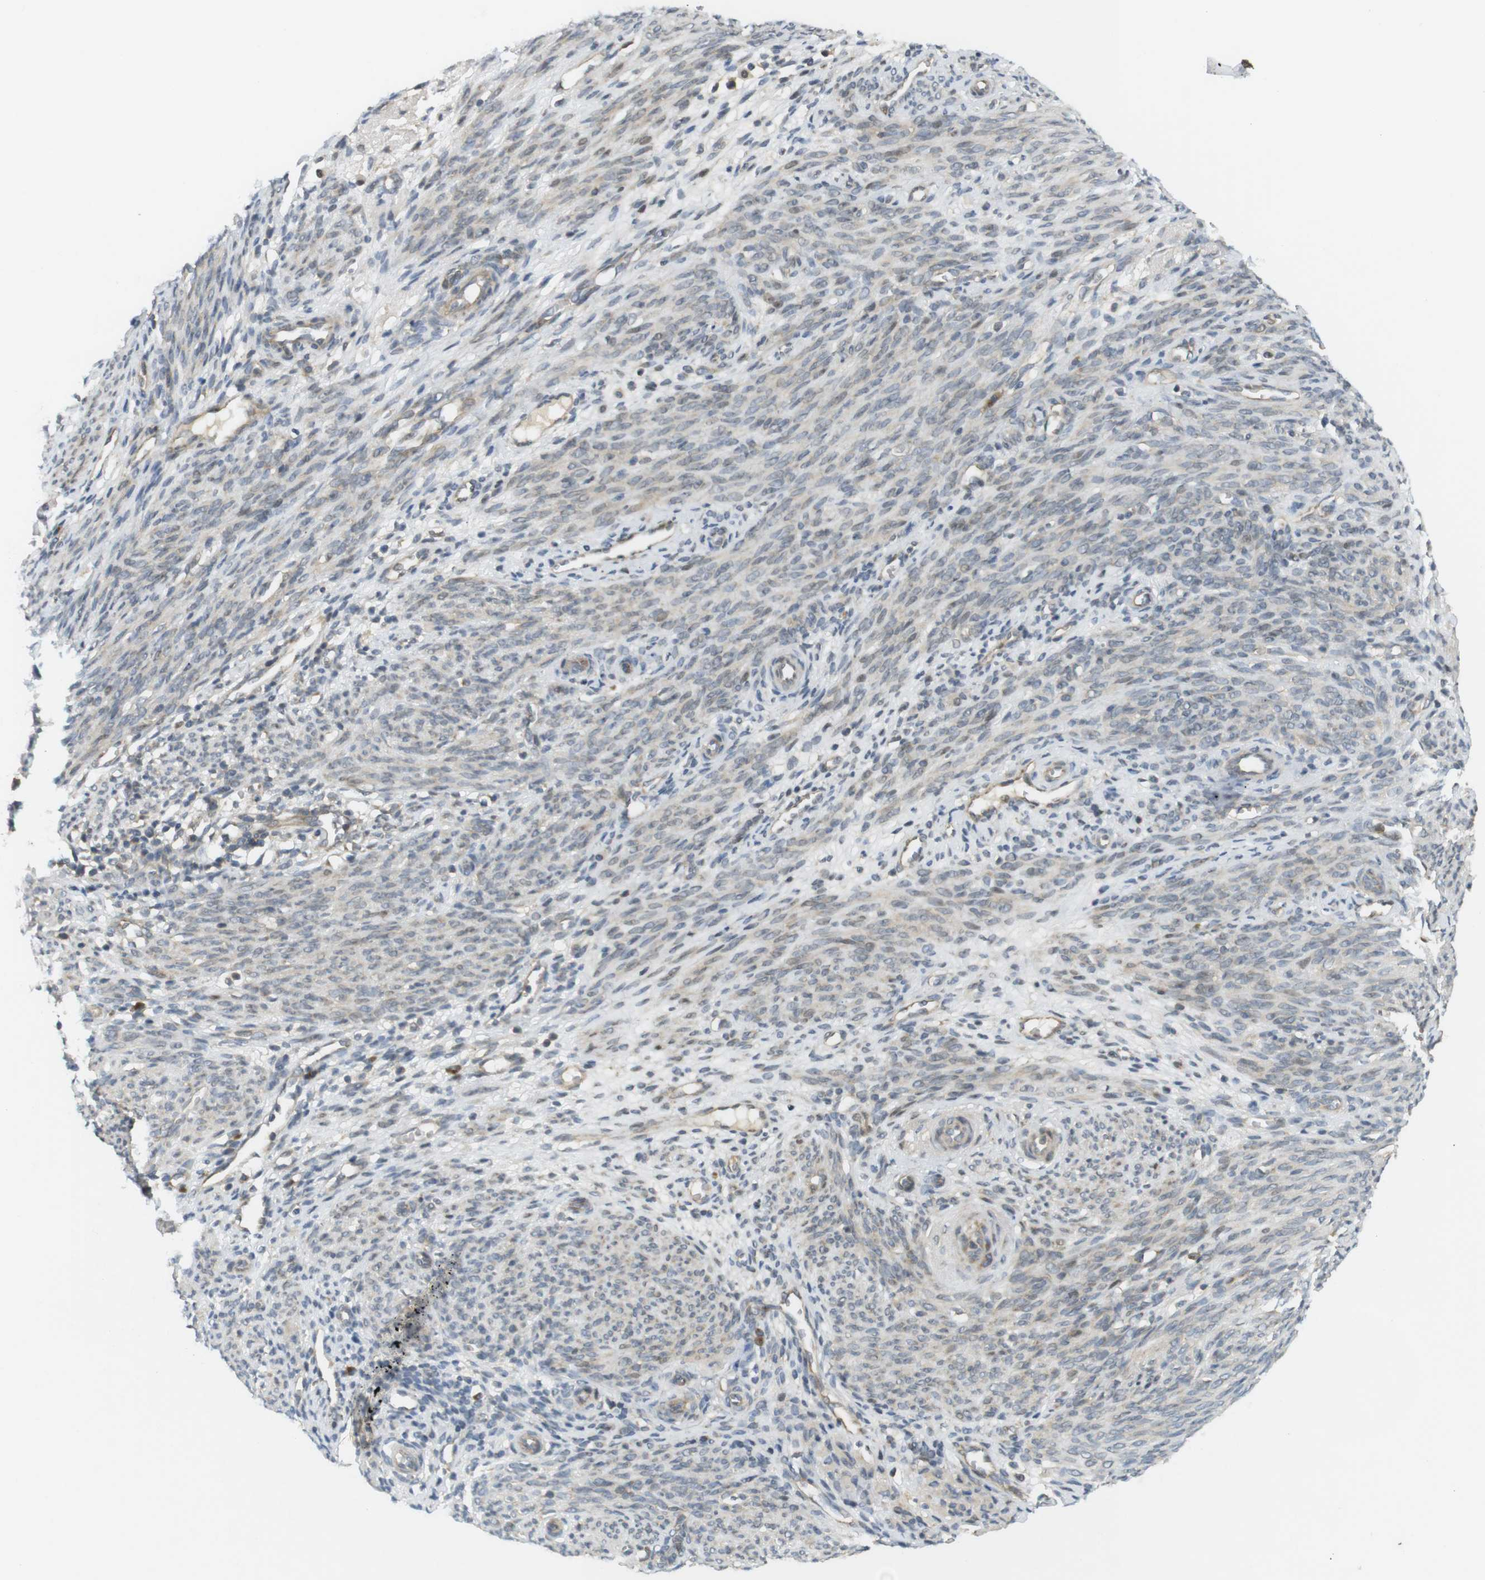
{"staining": {"intensity": "moderate", "quantity": "<25%", "location": "cytoplasmic/membranous"}, "tissue": "endometrium", "cell_type": "Cells in endometrial stroma", "image_type": "normal", "snomed": [{"axis": "morphology", "description": "Normal tissue, NOS"}, {"axis": "morphology", "description": "Adenocarcinoma, NOS"}, {"axis": "topography", "description": "Endometrium"}, {"axis": "topography", "description": "Ovary"}], "caption": "Protein analysis of benign endometrium exhibits moderate cytoplasmic/membranous expression in about <25% of cells in endometrial stroma. Nuclei are stained in blue.", "gene": "CLRN3", "patient": {"sex": "female", "age": 68}}